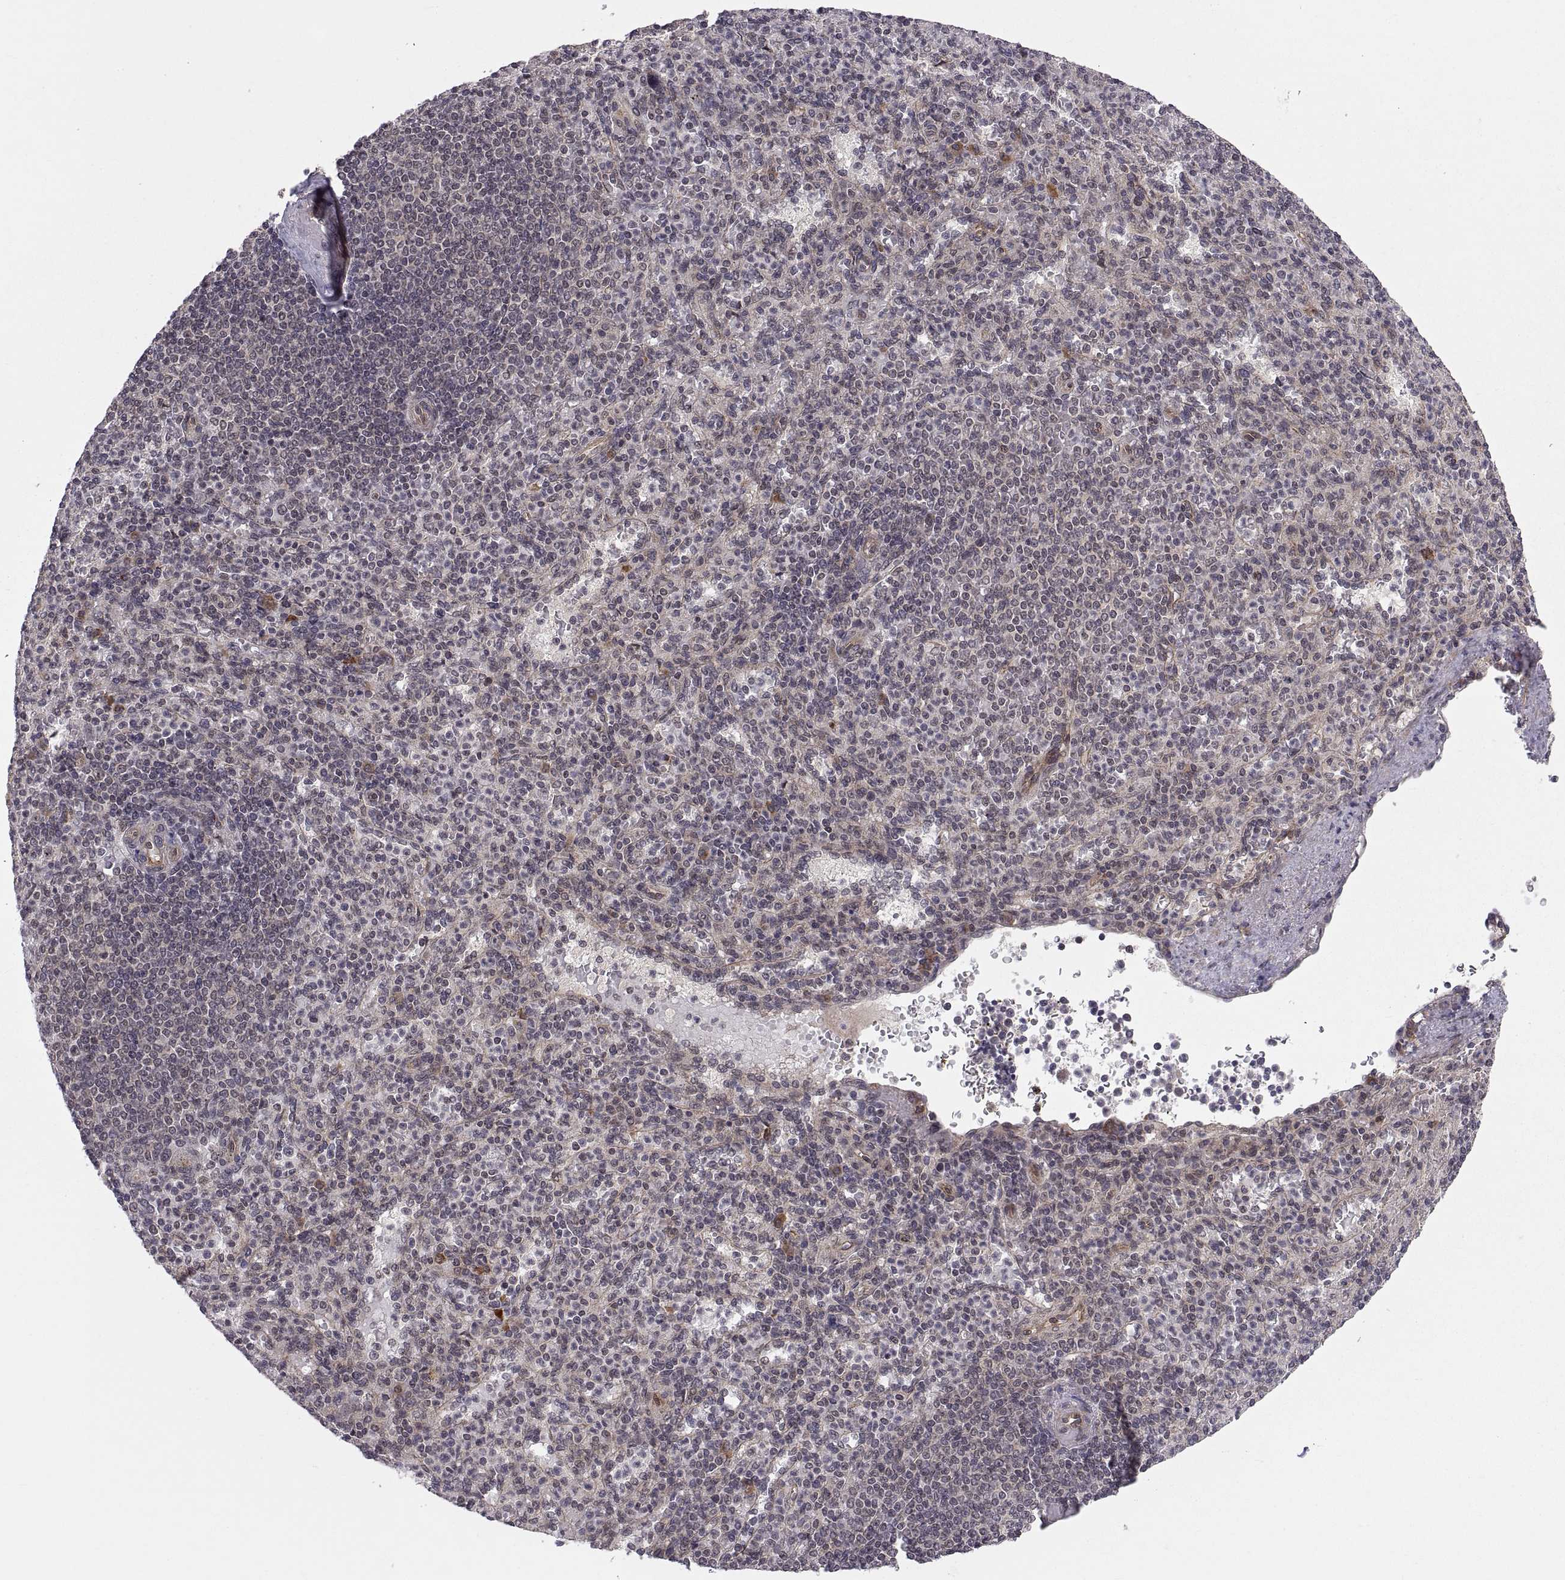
{"staining": {"intensity": "strong", "quantity": "<25%", "location": "cytoplasmic/membranous"}, "tissue": "spleen", "cell_type": "Cells in red pulp", "image_type": "normal", "snomed": [{"axis": "morphology", "description": "Normal tissue, NOS"}, {"axis": "topography", "description": "Spleen"}], "caption": "Brown immunohistochemical staining in normal human spleen shows strong cytoplasmic/membranous positivity in about <25% of cells in red pulp. Immunohistochemistry stains the protein of interest in brown and the nuclei are stained blue.", "gene": "ABL2", "patient": {"sex": "female", "age": 74}}